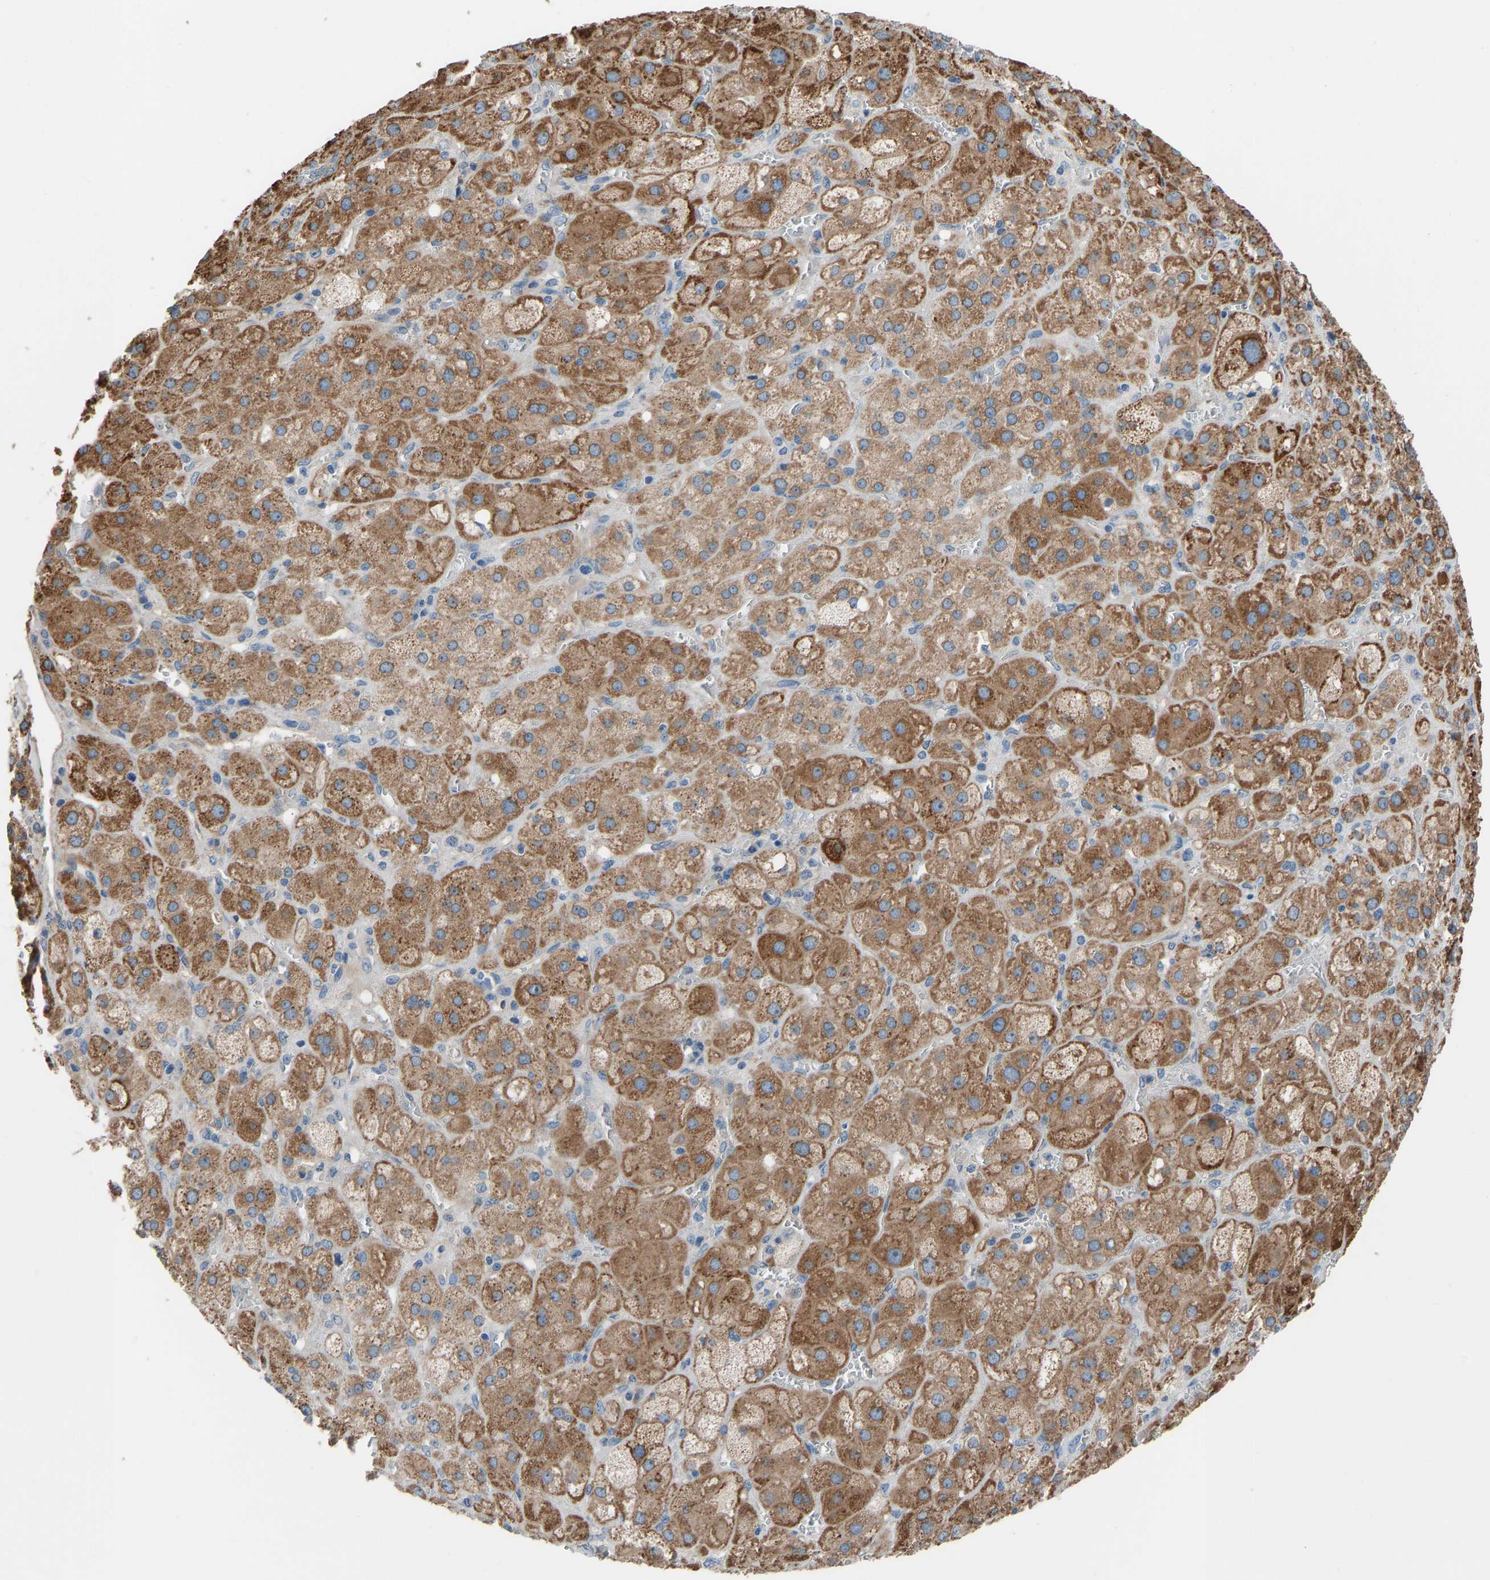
{"staining": {"intensity": "moderate", "quantity": ">75%", "location": "cytoplasmic/membranous"}, "tissue": "adrenal gland", "cell_type": "Glandular cells", "image_type": "normal", "snomed": [{"axis": "morphology", "description": "Normal tissue, NOS"}, {"axis": "topography", "description": "Adrenal gland"}], "caption": "Approximately >75% of glandular cells in unremarkable adrenal gland reveal moderate cytoplasmic/membranous protein staining as visualized by brown immunohistochemical staining.", "gene": "TGFBR3", "patient": {"sex": "female", "age": 47}}